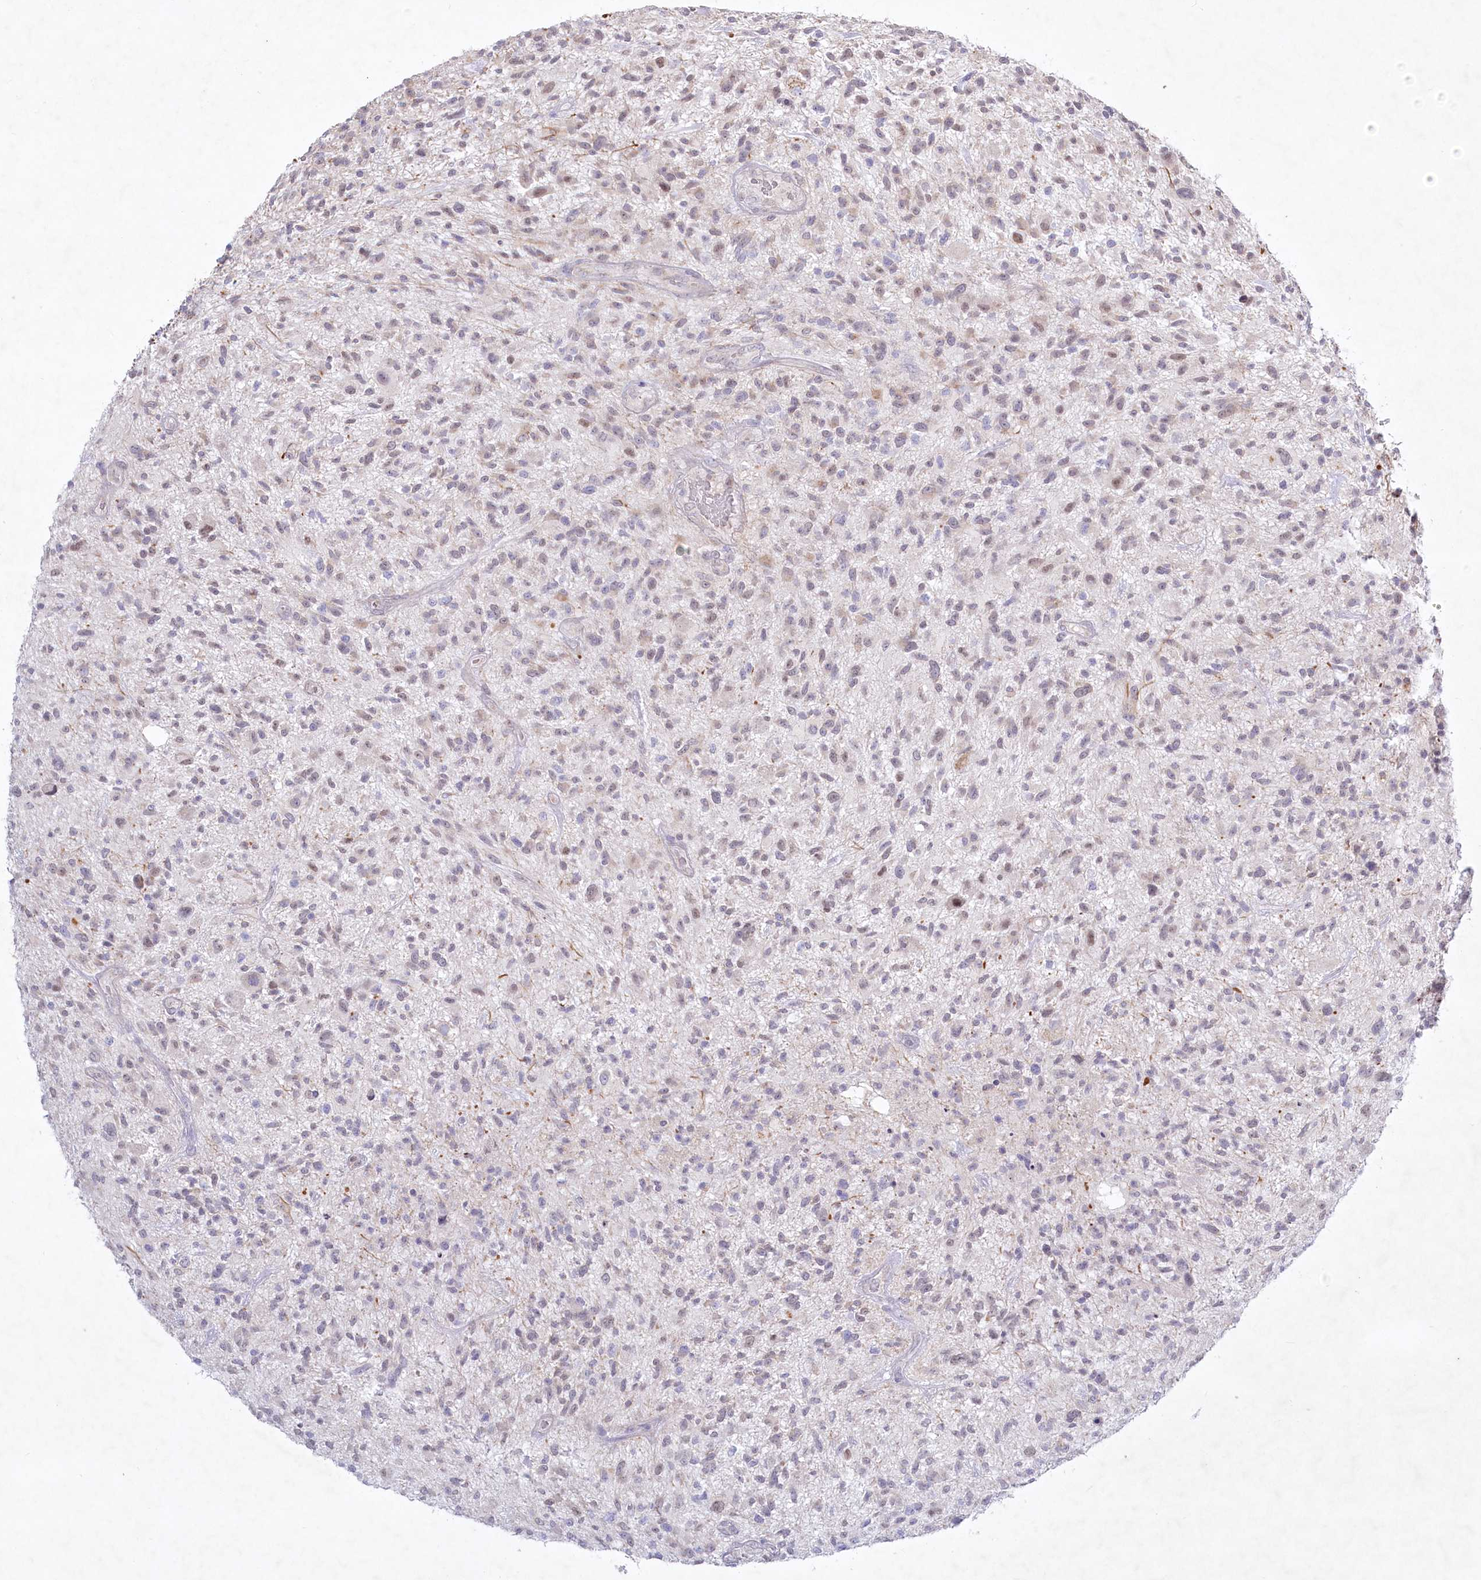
{"staining": {"intensity": "weak", "quantity": "<25%", "location": "nuclear"}, "tissue": "glioma", "cell_type": "Tumor cells", "image_type": "cancer", "snomed": [{"axis": "morphology", "description": "Glioma, malignant, High grade"}, {"axis": "topography", "description": "Brain"}], "caption": "There is no significant staining in tumor cells of glioma. (Stains: DAB immunohistochemistry (IHC) with hematoxylin counter stain, Microscopy: brightfield microscopy at high magnification).", "gene": "ABITRAM", "patient": {"sex": "male", "age": 47}}